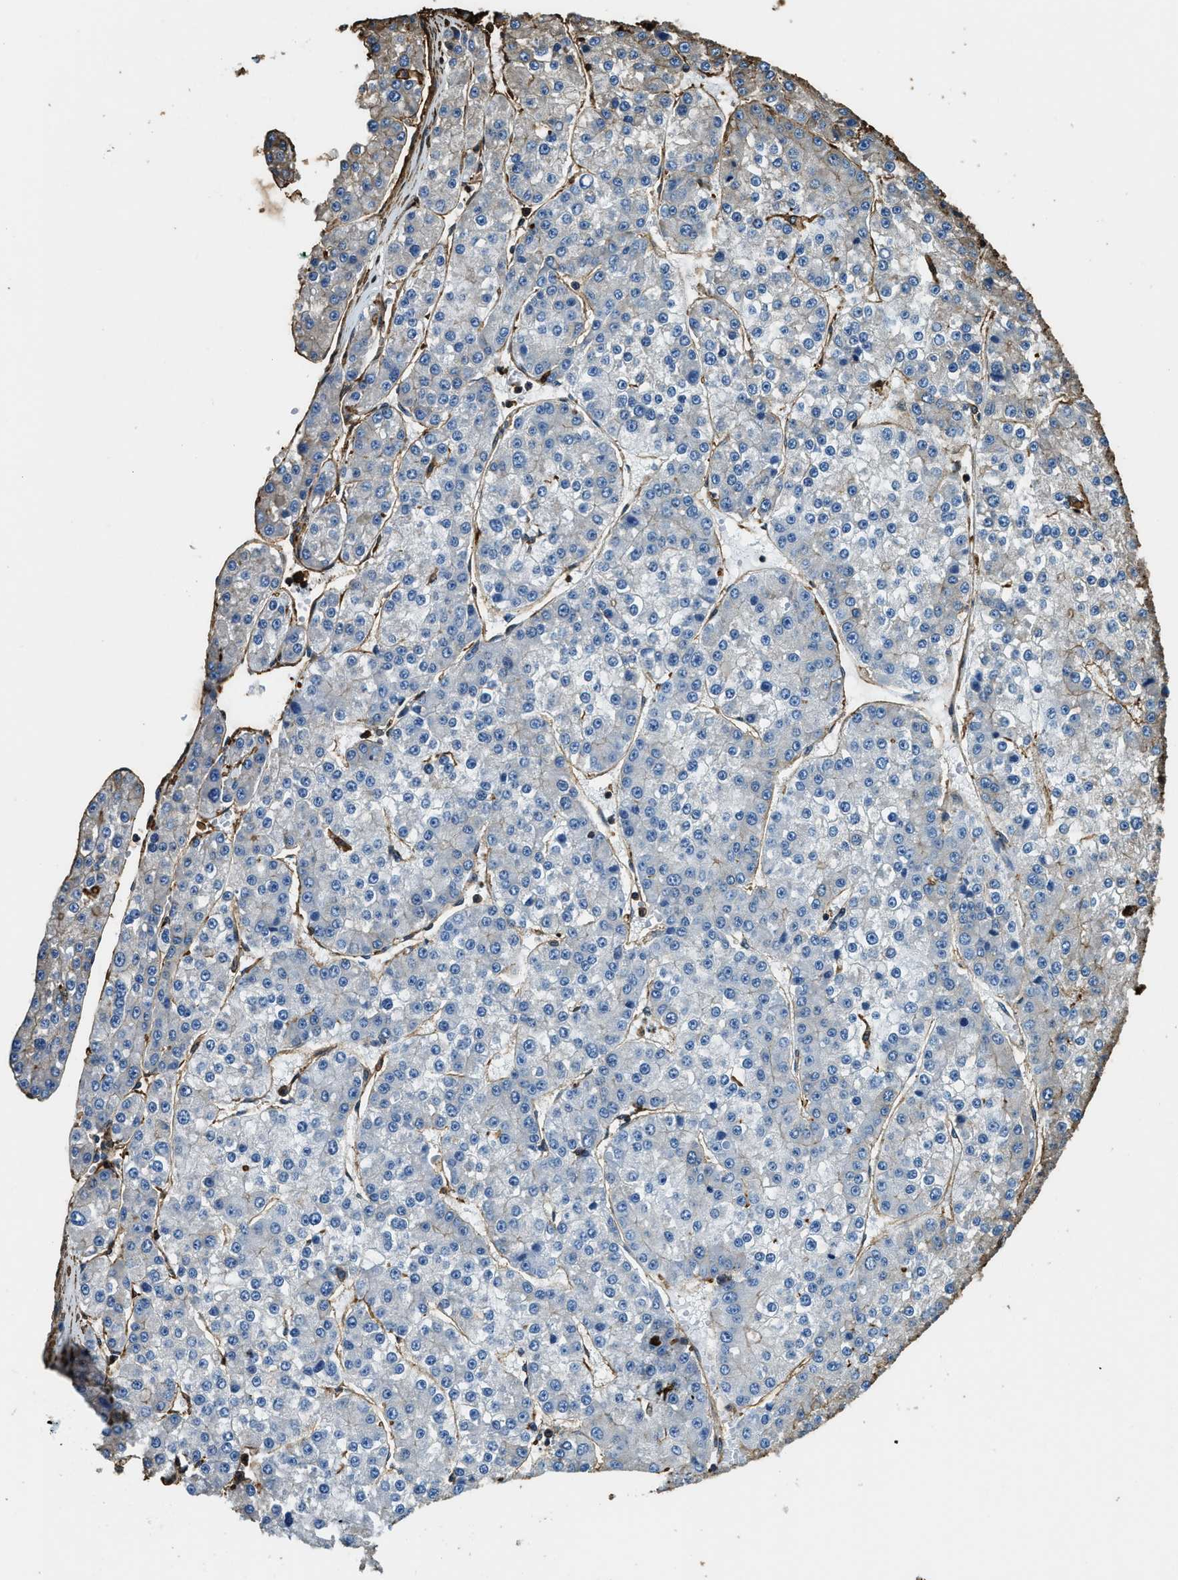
{"staining": {"intensity": "negative", "quantity": "none", "location": "none"}, "tissue": "liver cancer", "cell_type": "Tumor cells", "image_type": "cancer", "snomed": [{"axis": "morphology", "description": "Carcinoma, Hepatocellular, NOS"}, {"axis": "topography", "description": "Liver"}], "caption": "A high-resolution photomicrograph shows IHC staining of liver cancer (hepatocellular carcinoma), which reveals no significant staining in tumor cells.", "gene": "ACCS", "patient": {"sex": "female", "age": 73}}